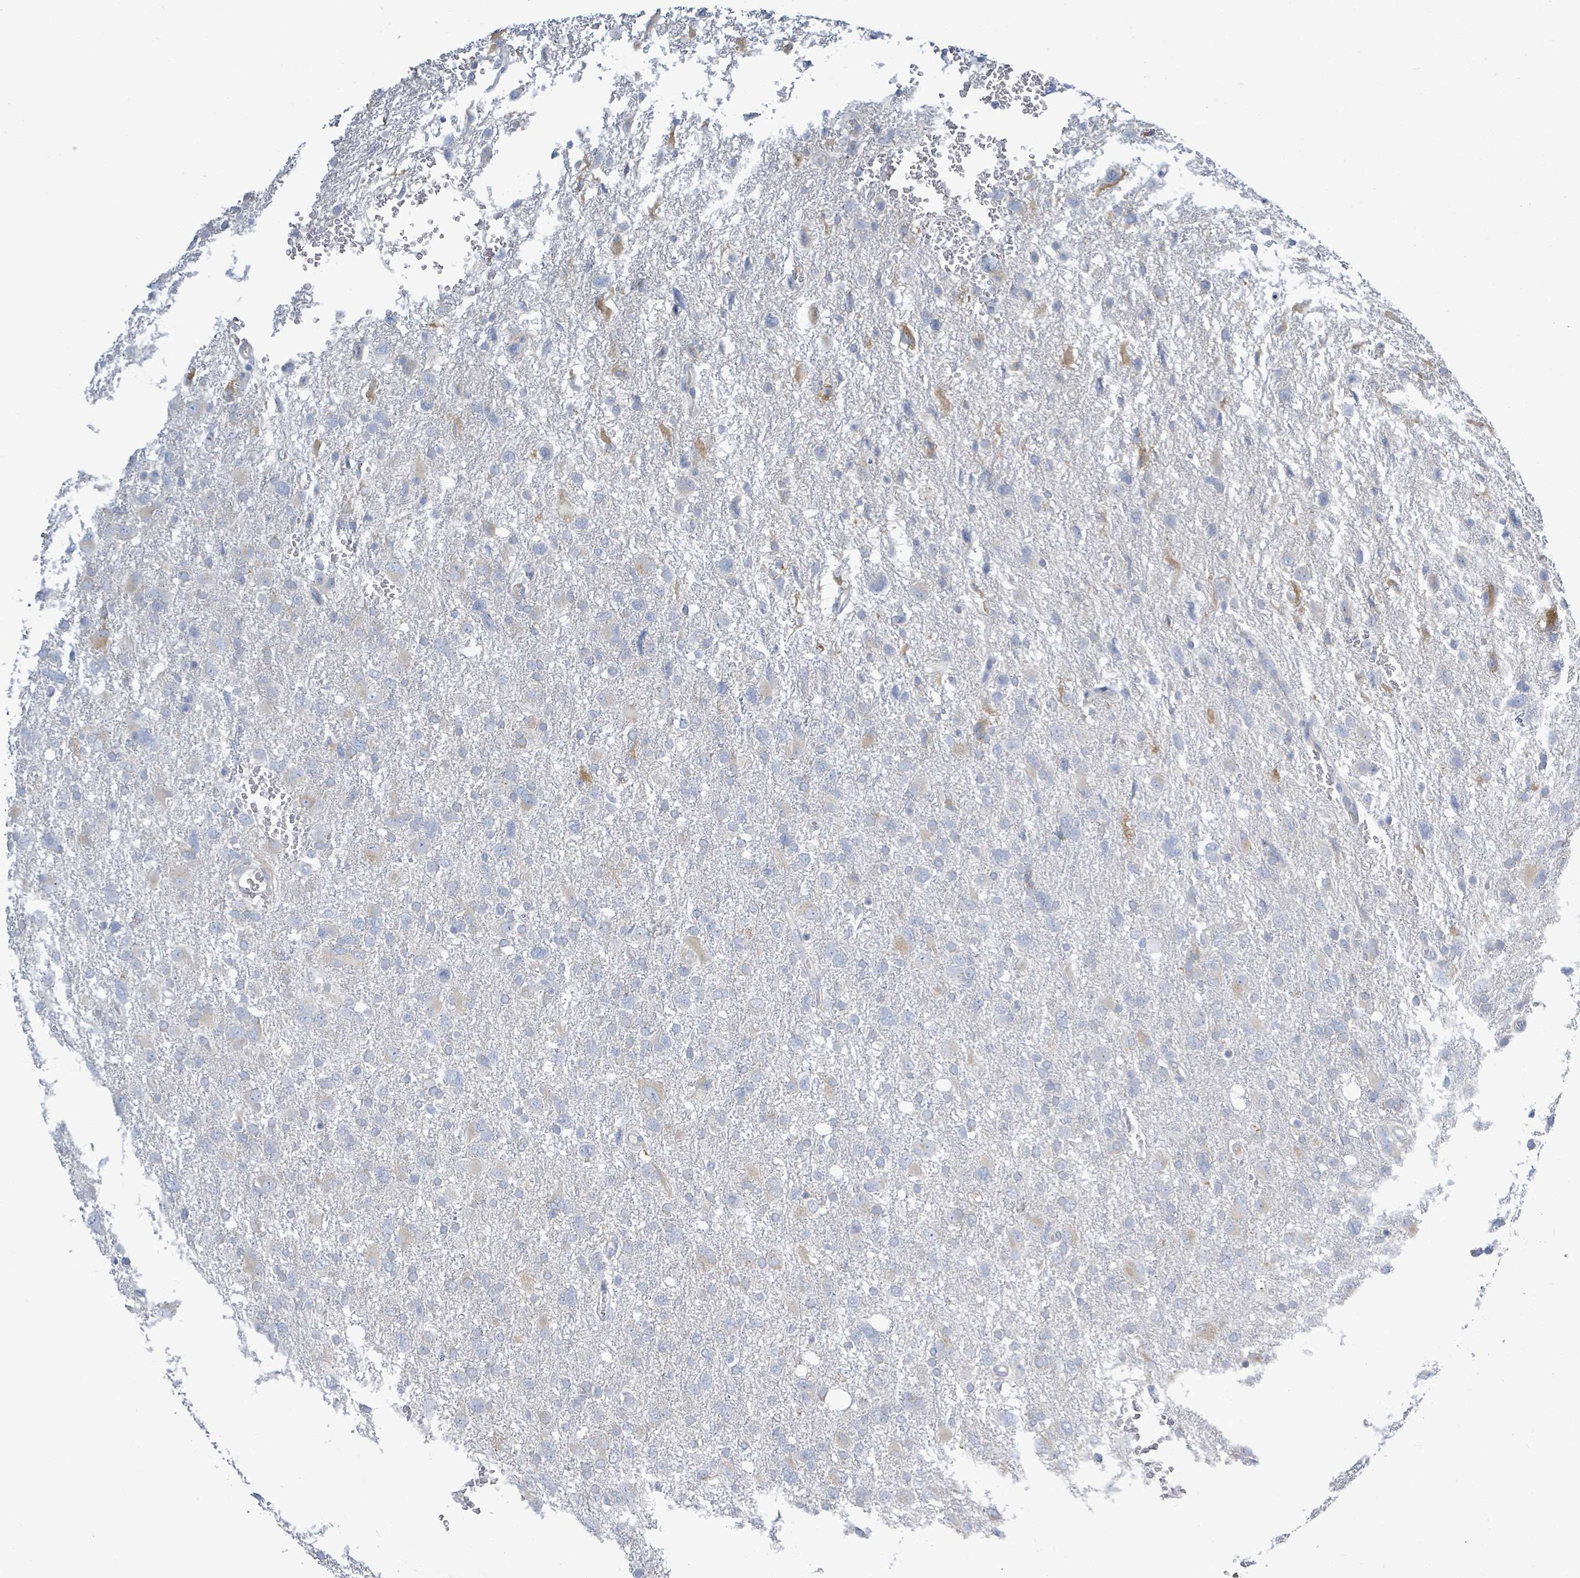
{"staining": {"intensity": "negative", "quantity": "none", "location": "none"}, "tissue": "glioma", "cell_type": "Tumor cells", "image_type": "cancer", "snomed": [{"axis": "morphology", "description": "Glioma, malignant, High grade"}, {"axis": "topography", "description": "Brain"}], "caption": "High magnification brightfield microscopy of glioma stained with DAB (brown) and counterstained with hematoxylin (blue): tumor cells show no significant staining.", "gene": "SIRPB1", "patient": {"sex": "male", "age": 61}}